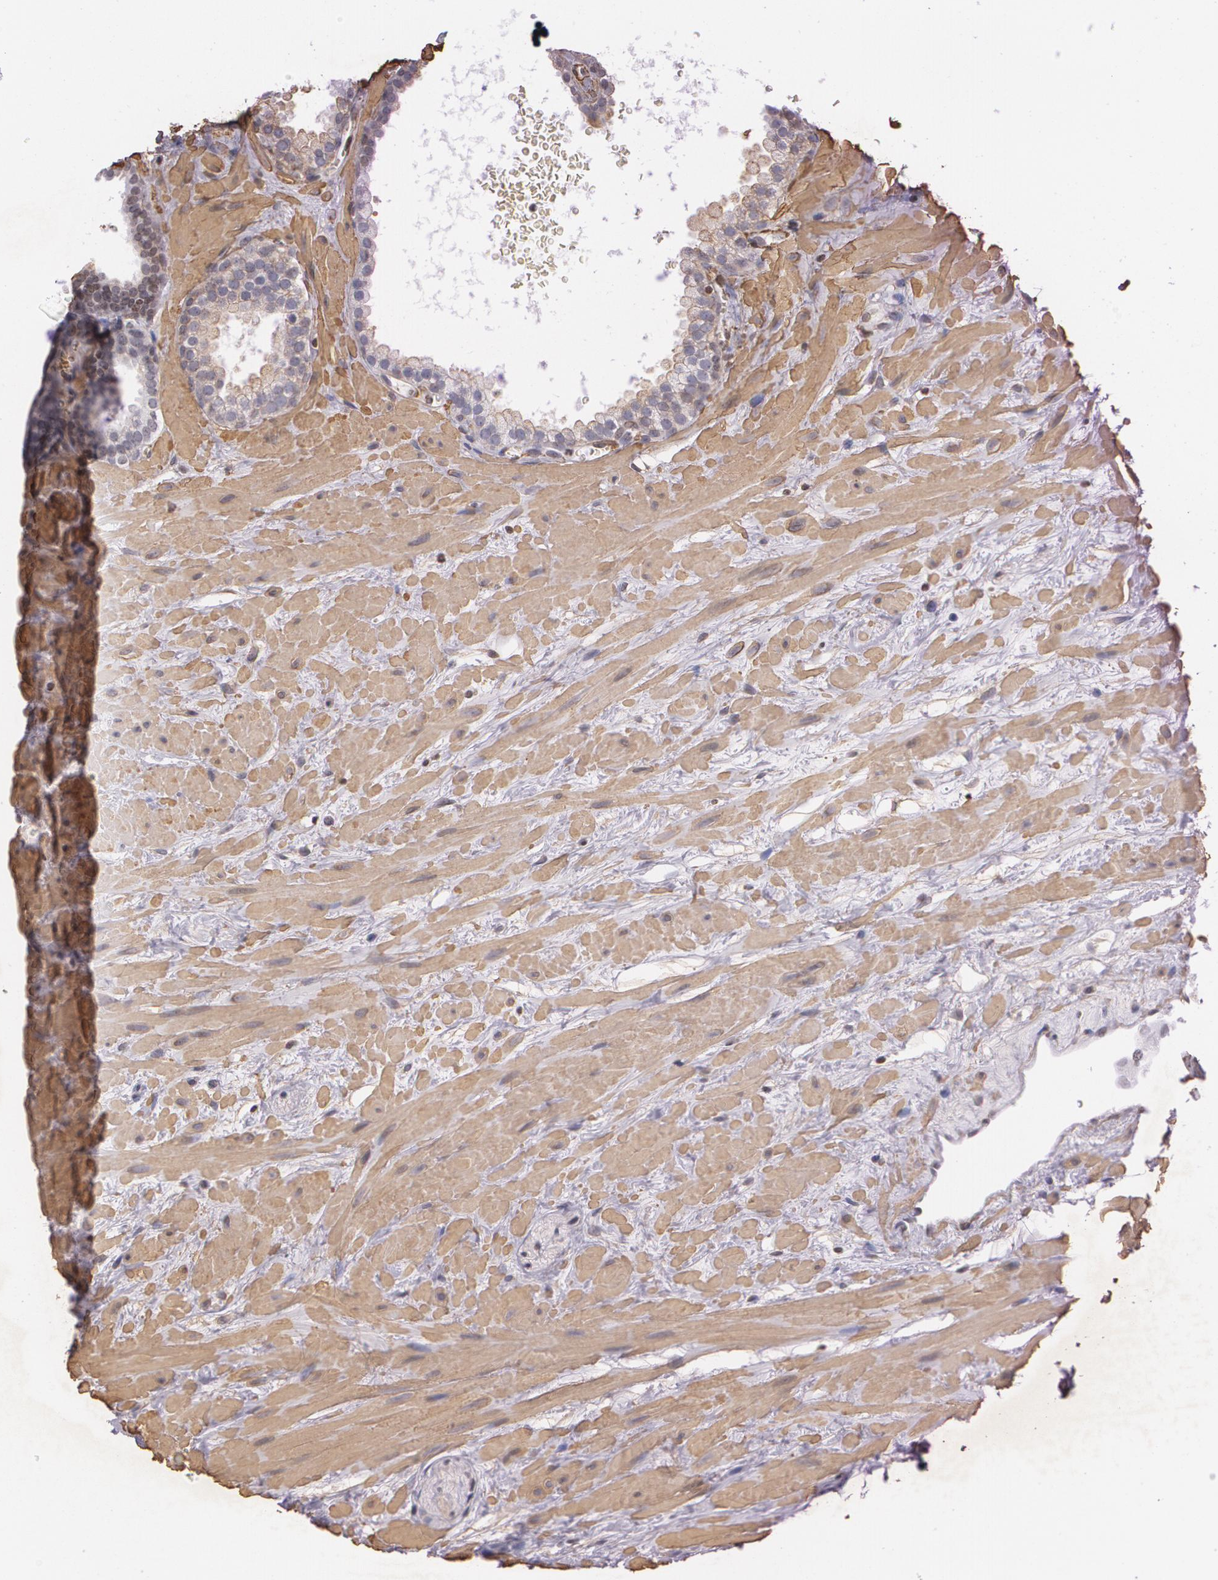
{"staining": {"intensity": "negative", "quantity": "none", "location": "none"}, "tissue": "prostate cancer", "cell_type": "Tumor cells", "image_type": "cancer", "snomed": [{"axis": "morphology", "description": "Adenocarcinoma, Low grade"}, {"axis": "topography", "description": "Prostate"}], "caption": "Tumor cells are negative for protein expression in human low-grade adenocarcinoma (prostate).", "gene": "VAMP1", "patient": {"sex": "male", "age": 57}}